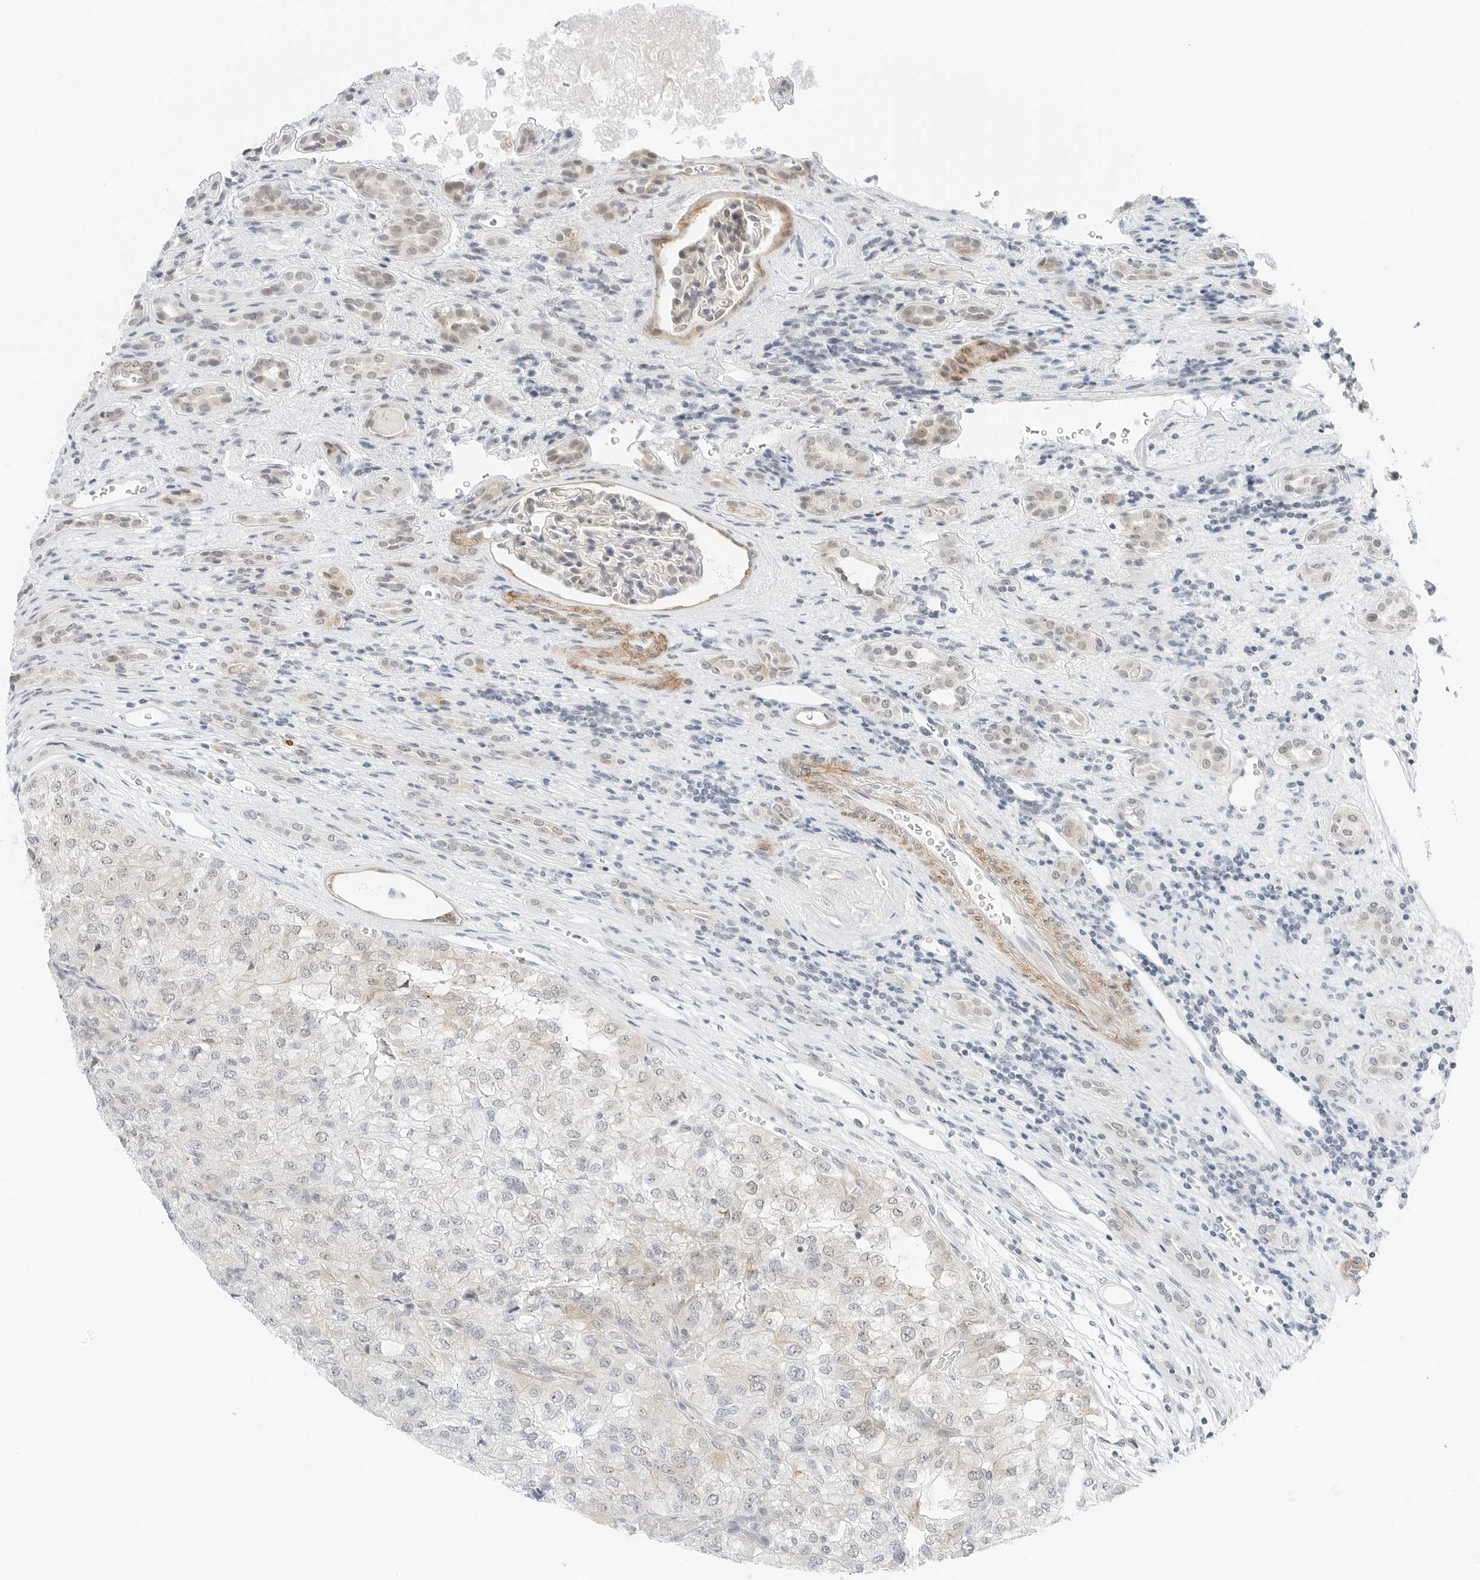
{"staining": {"intensity": "negative", "quantity": "none", "location": "none"}, "tissue": "renal cancer", "cell_type": "Tumor cells", "image_type": "cancer", "snomed": [{"axis": "morphology", "description": "Adenocarcinoma, NOS"}, {"axis": "topography", "description": "Kidney"}], "caption": "Immunohistochemical staining of renal cancer shows no significant expression in tumor cells. (DAB (3,3'-diaminobenzidine) immunohistochemistry, high magnification).", "gene": "CCSAP", "patient": {"sex": "female", "age": 54}}